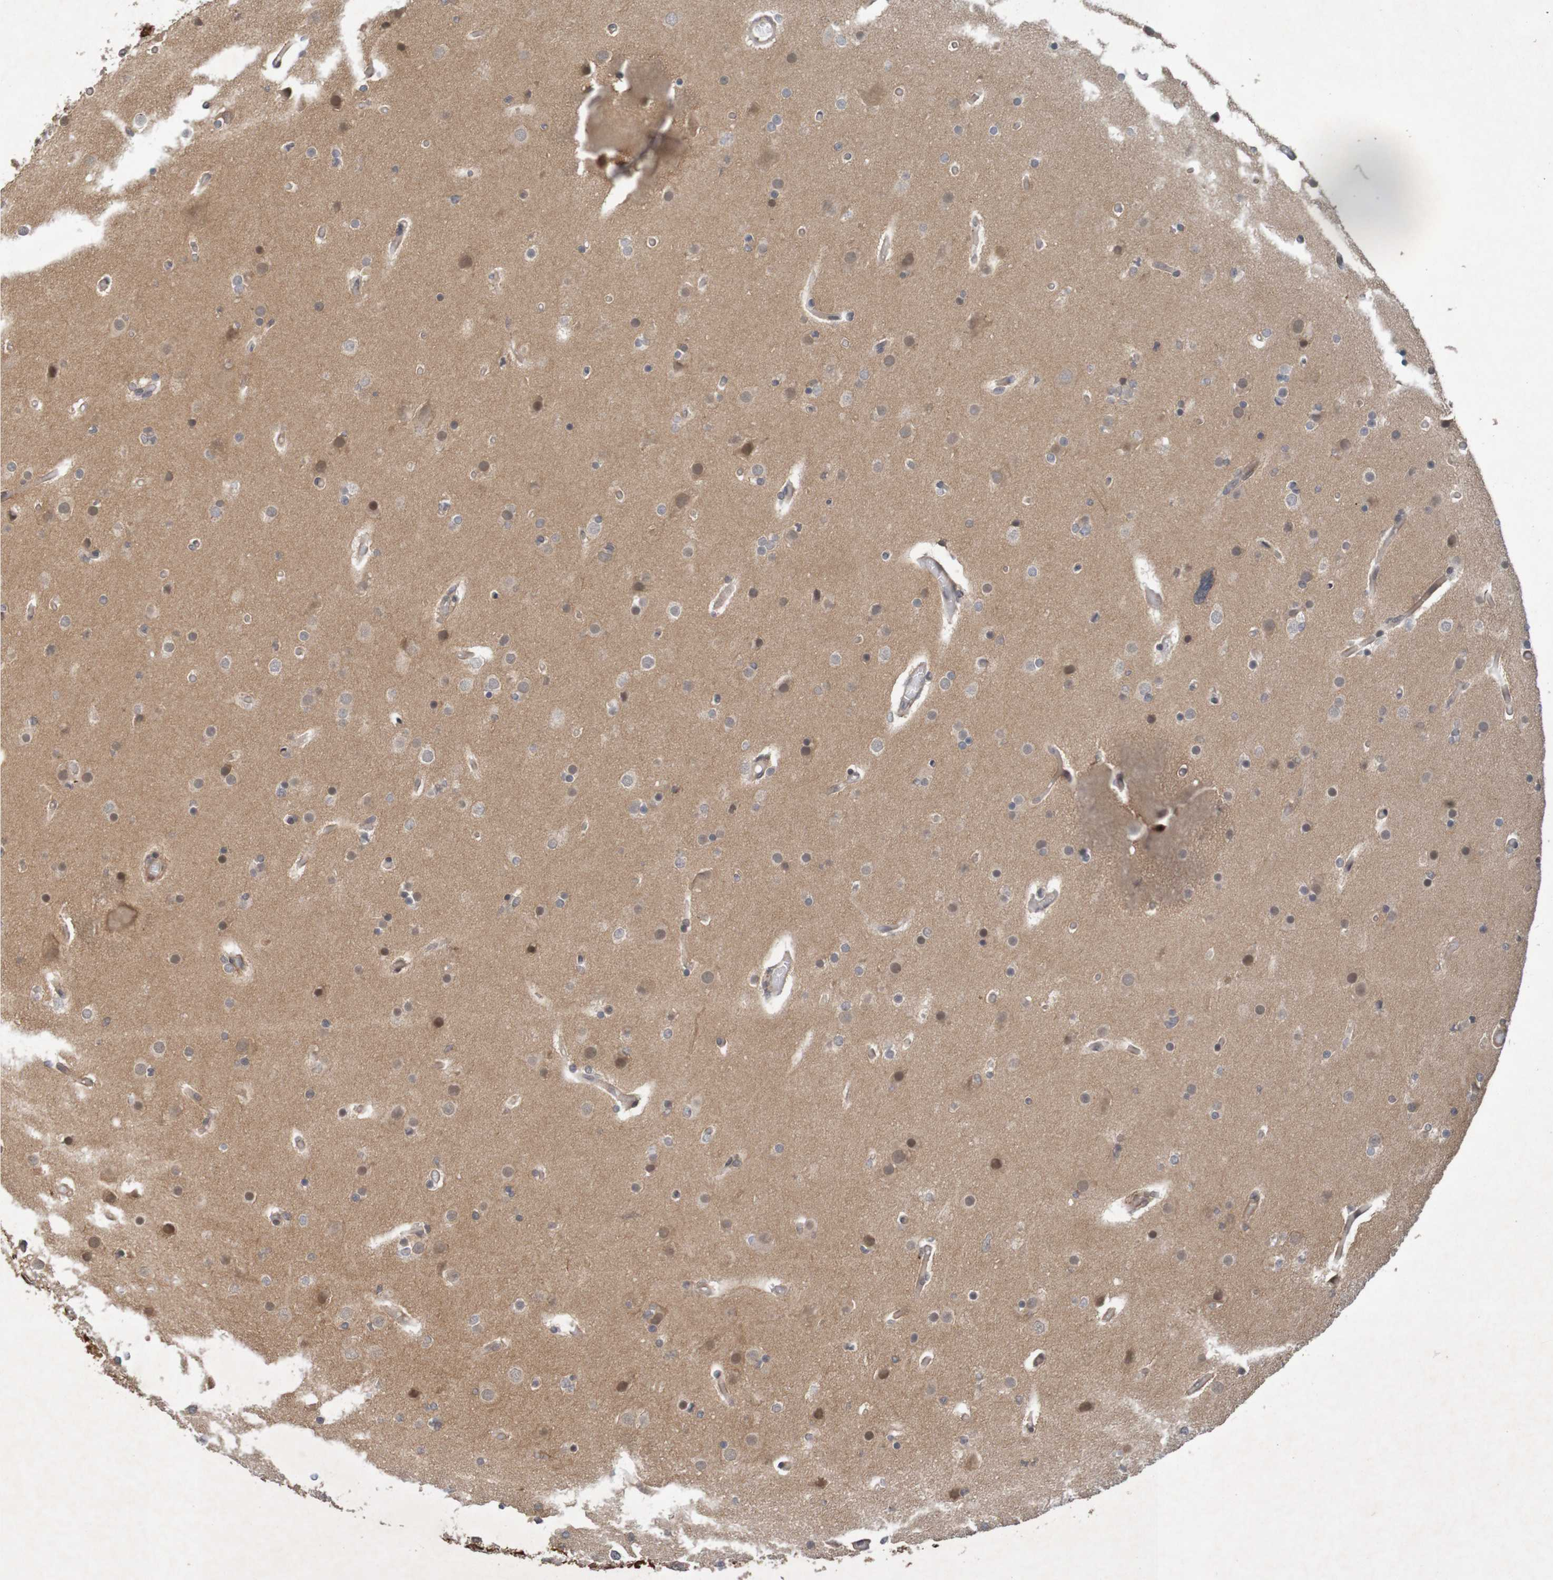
{"staining": {"intensity": "weak", "quantity": "25%-75%", "location": "cytoplasmic/membranous,nuclear"}, "tissue": "glioma", "cell_type": "Tumor cells", "image_type": "cancer", "snomed": [{"axis": "morphology", "description": "Glioma, malignant, High grade"}, {"axis": "topography", "description": "Cerebral cortex"}], "caption": "Glioma stained with immunohistochemistry (IHC) demonstrates weak cytoplasmic/membranous and nuclear positivity in approximately 25%-75% of tumor cells. (brown staining indicates protein expression, while blue staining denotes nuclei).", "gene": "ARHGEF11", "patient": {"sex": "female", "age": 36}}